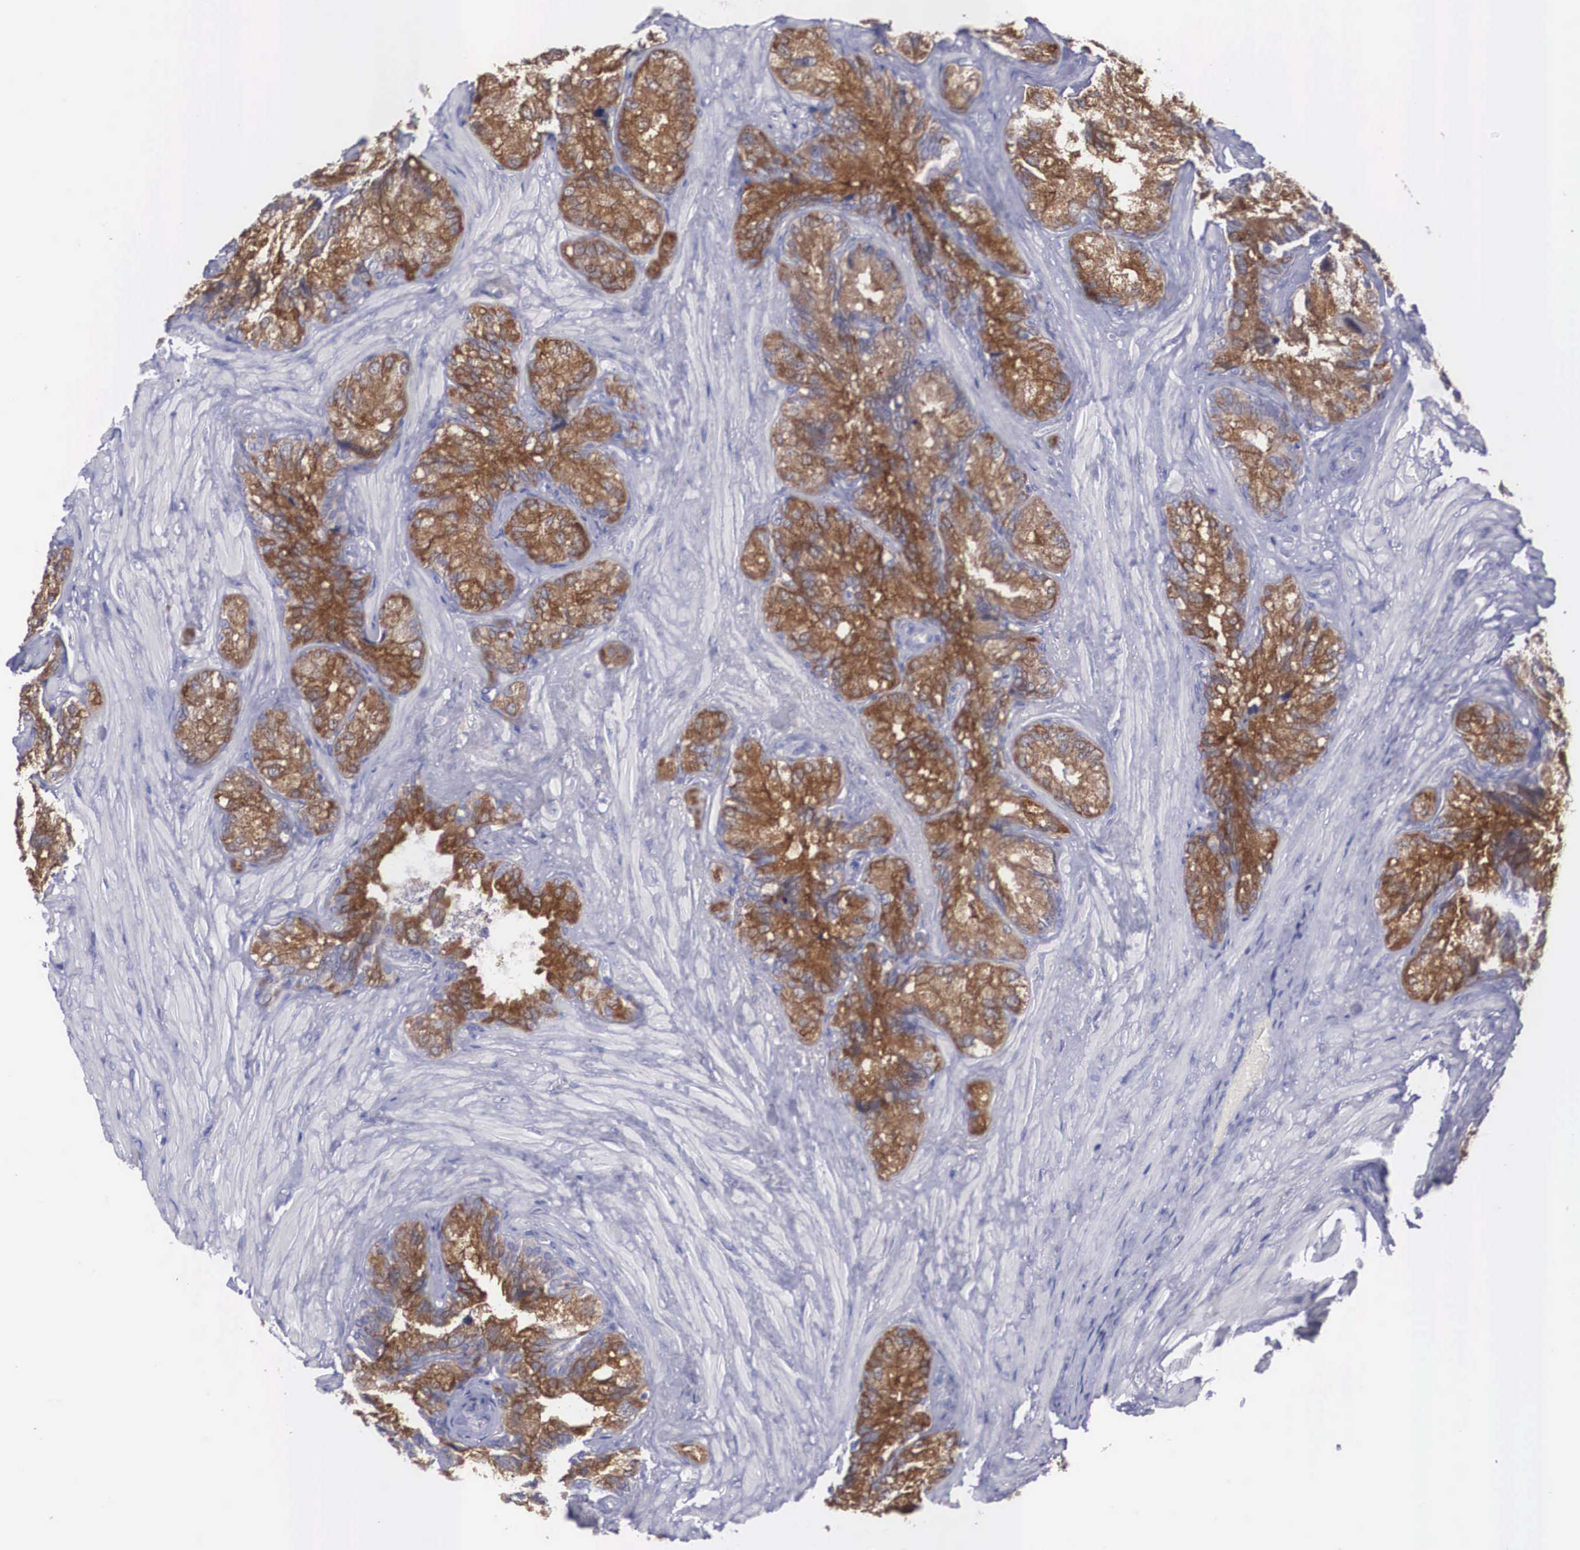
{"staining": {"intensity": "moderate", "quantity": ">75%", "location": "cytoplasmic/membranous"}, "tissue": "seminal vesicle", "cell_type": "Glandular cells", "image_type": "normal", "snomed": [{"axis": "morphology", "description": "Normal tissue, NOS"}, {"axis": "topography", "description": "Seminal veicle"}], "caption": "IHC staining of unremarkable seminal vesicle, which demonstrates medium levels of moderate cytoplasmic/membranous positivity in approximately >75% of glandular cells indicating moderate cytoplasmic/membranous protein staining. The staining was performed using DAB (brown) for protein detection and nuclei were counterstained in hematoxylin (blue).", "gene": "REPS2", "patient": {"sex": "male", "age": 69}}